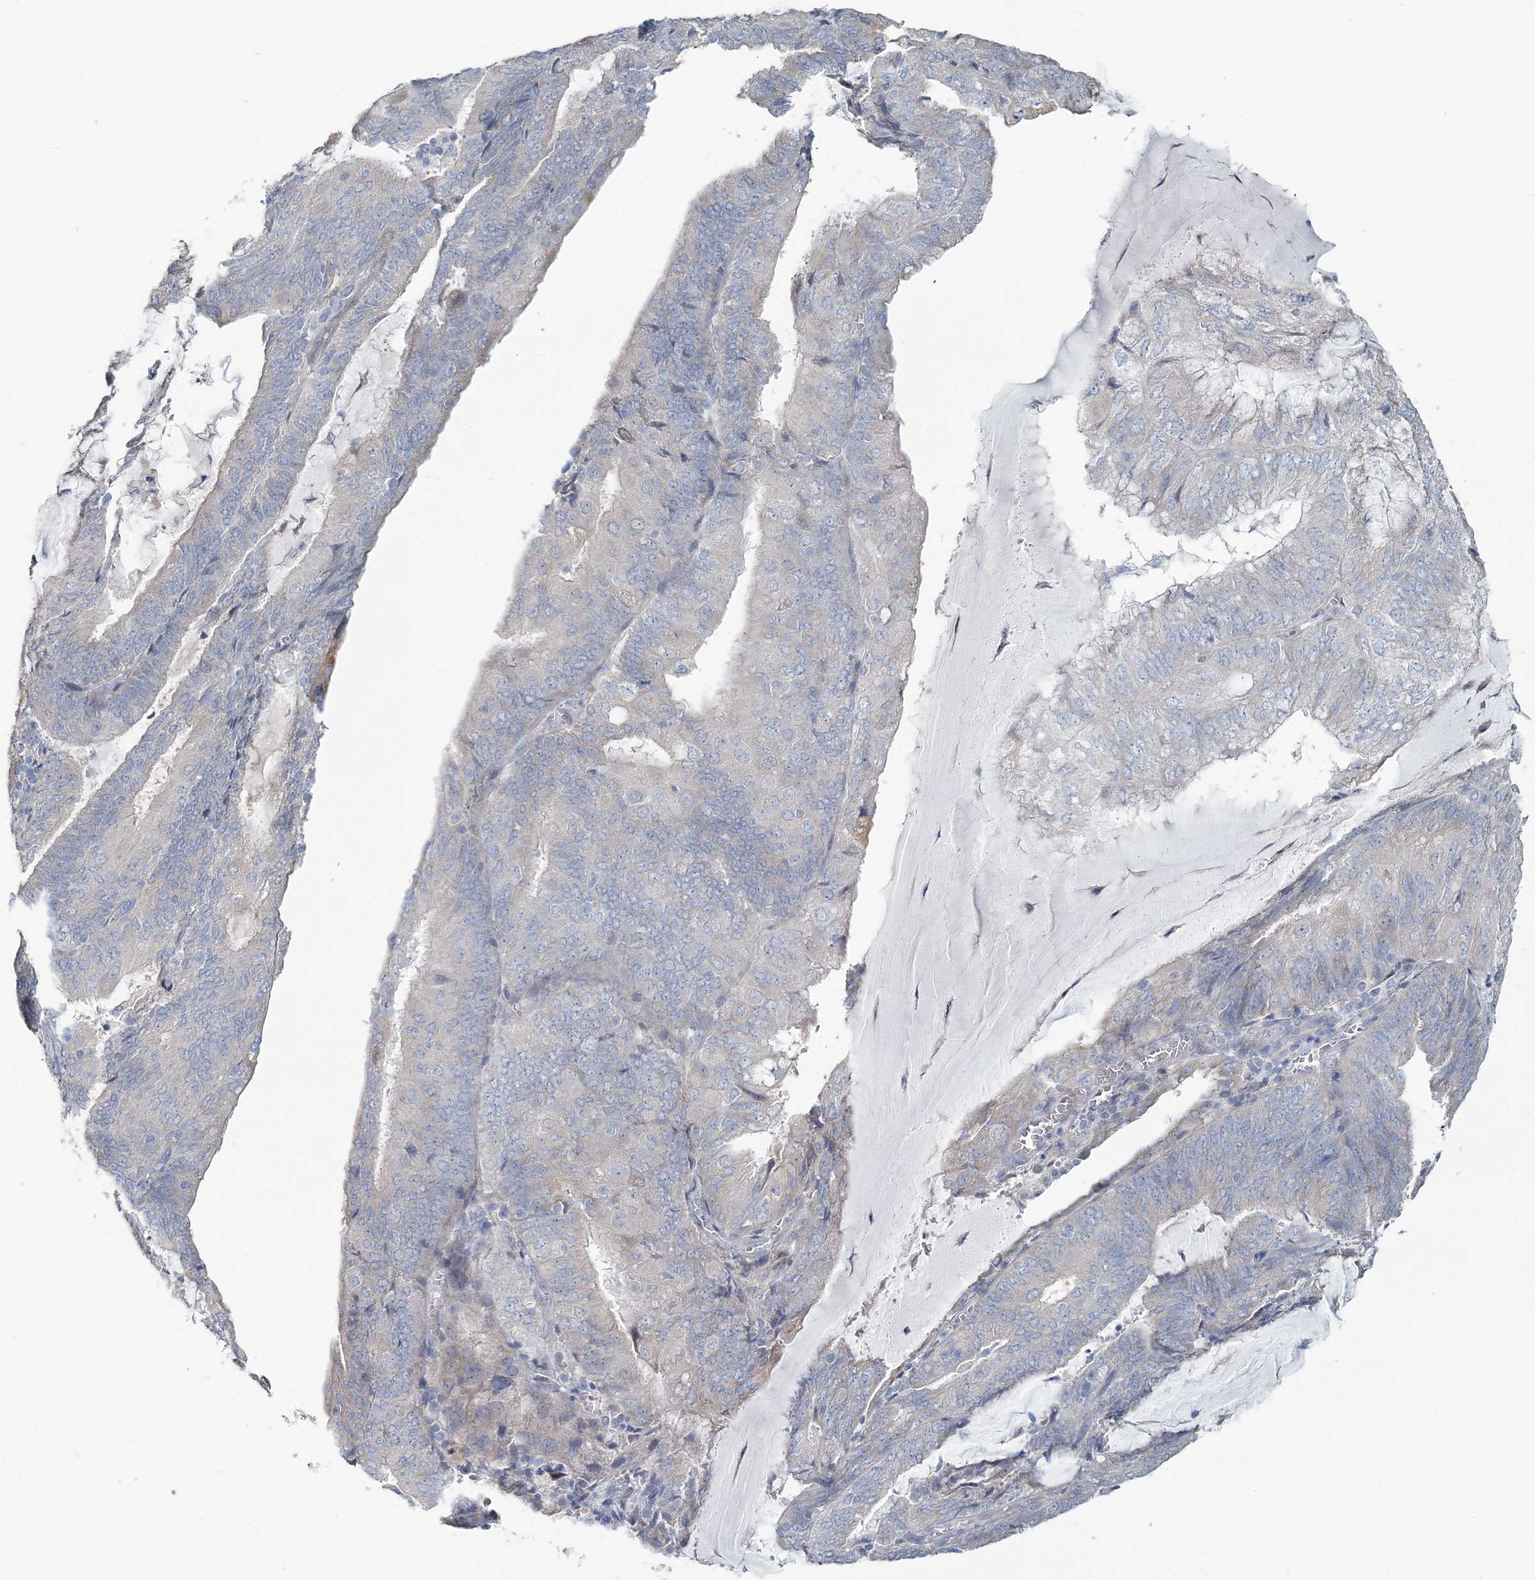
{"staining": {"intensity": "weak", "quantity": "<25%", "location": "cytoplasmic/membranous"}, "tissue": "endometrial cancer", "cell_type": "Tumor cells", "image_type": "cancer", "snomed": [{"axis": "morphology", "description": "Adenocarcinoma, NOS"}, {"axis": "topography", "description": "Endometrium"}], "caption": "This is an immunohistochemistry (IHC) photomicrograph of endometrial cancer. There is no positivity in tumor cells.", "gene": "CMBL", "patient": {"sex": "female", "age": 81}}